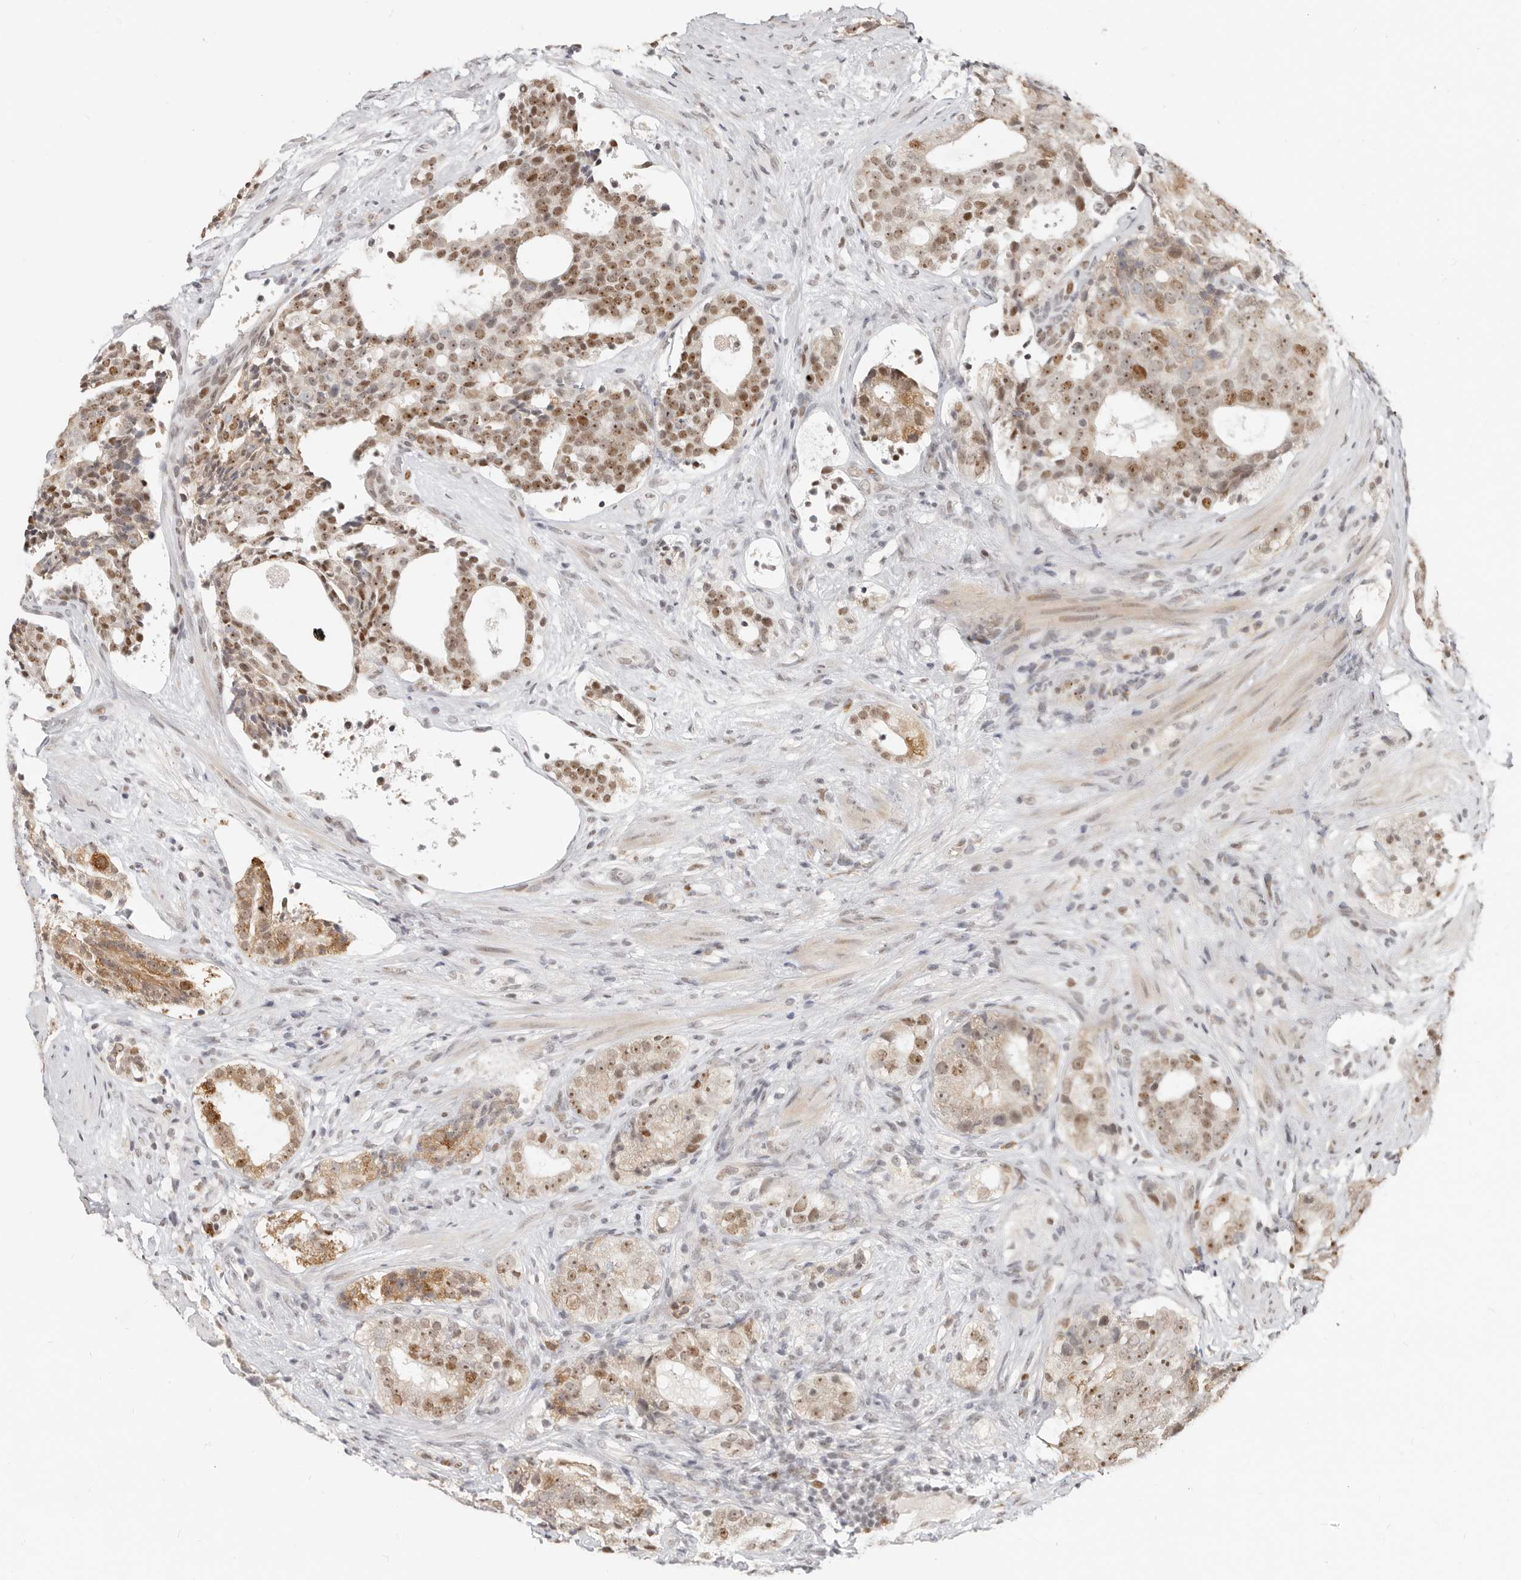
{"staining": {"intensity": "moderate", "quantity": ">75%", "location": "nuclear"}, "tissue": "prostate cancer", "cell_type": "Tumor cells", "image_type": "cancer", "snomed": [{"axis": "morphology", "description": "Adenocarcinoma, High grade"}, {"axis": "topography", "description": "Prostate"}], "caption": "IHC photomicrograph of neoplastic tissue: prostate cancer (adenocarcinoma (high-grade)) stained using IHC shows medium levels of moderate protein expression localized specifically in the nuclear of tumor cells, appearing as a nuclear brown color.", "gene": "RFC2", "patient": {"sex": "male", "age": 56}}